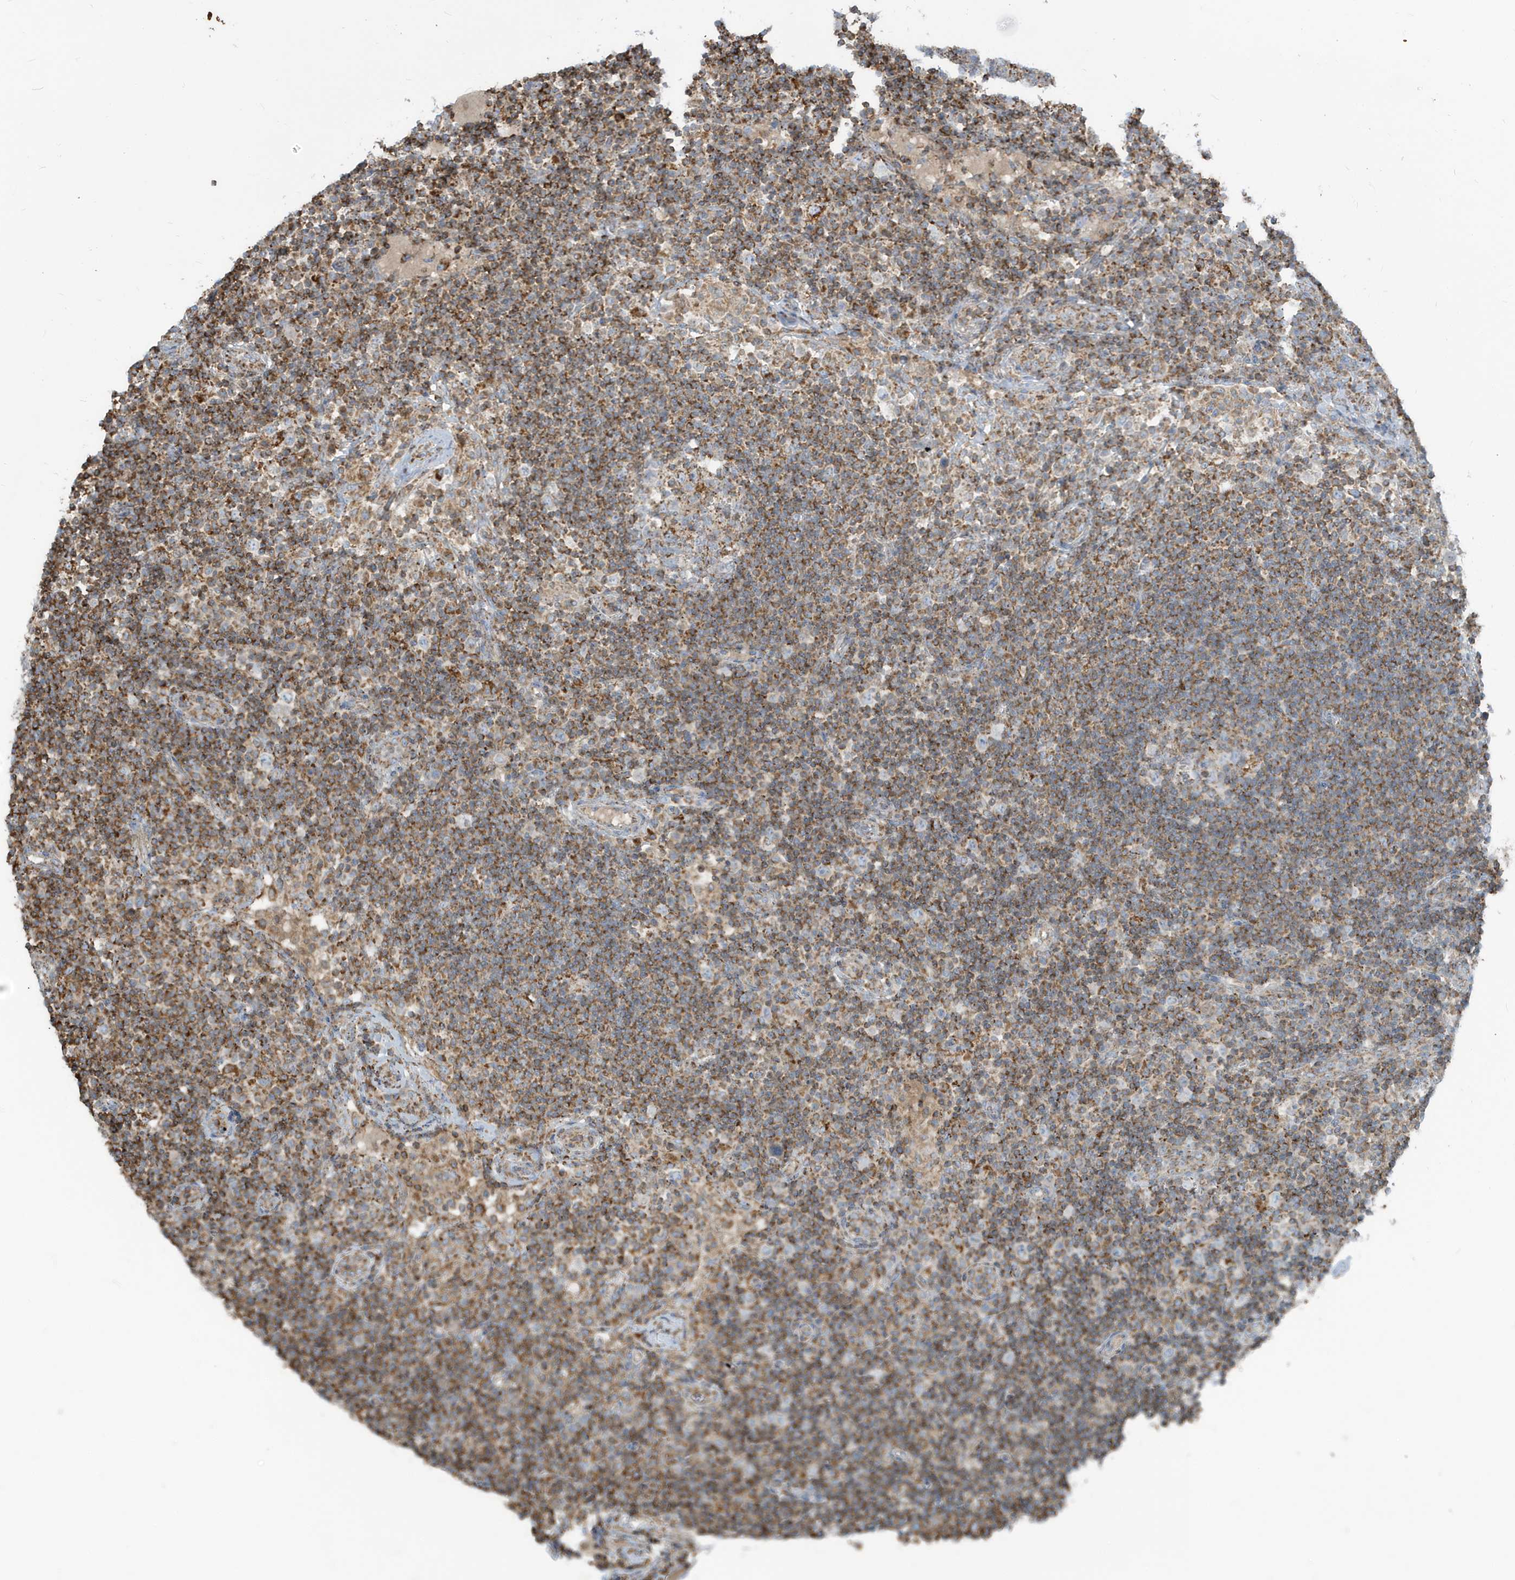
{"staining": {"intensity": "moderate", "quantity": "25%-75%", "location": "cytoplasmic/membranous"}, "tissue": "lymph node", "cell_type": "Germinal center cells", "image_type": "normal", "snomed": [{"axis": "morphology", "description": "Normal tissue, NOS"}, {"axis": "topography", "description": "Lymph node"}], "caption": "Moderate cytoplasmic/membranous protein positivity is seen in approximately 25%-75% of germinal center cells in lymph node.", "gene": "RAB11FIP3", "patient": {"sex": "female", "age": 53}}